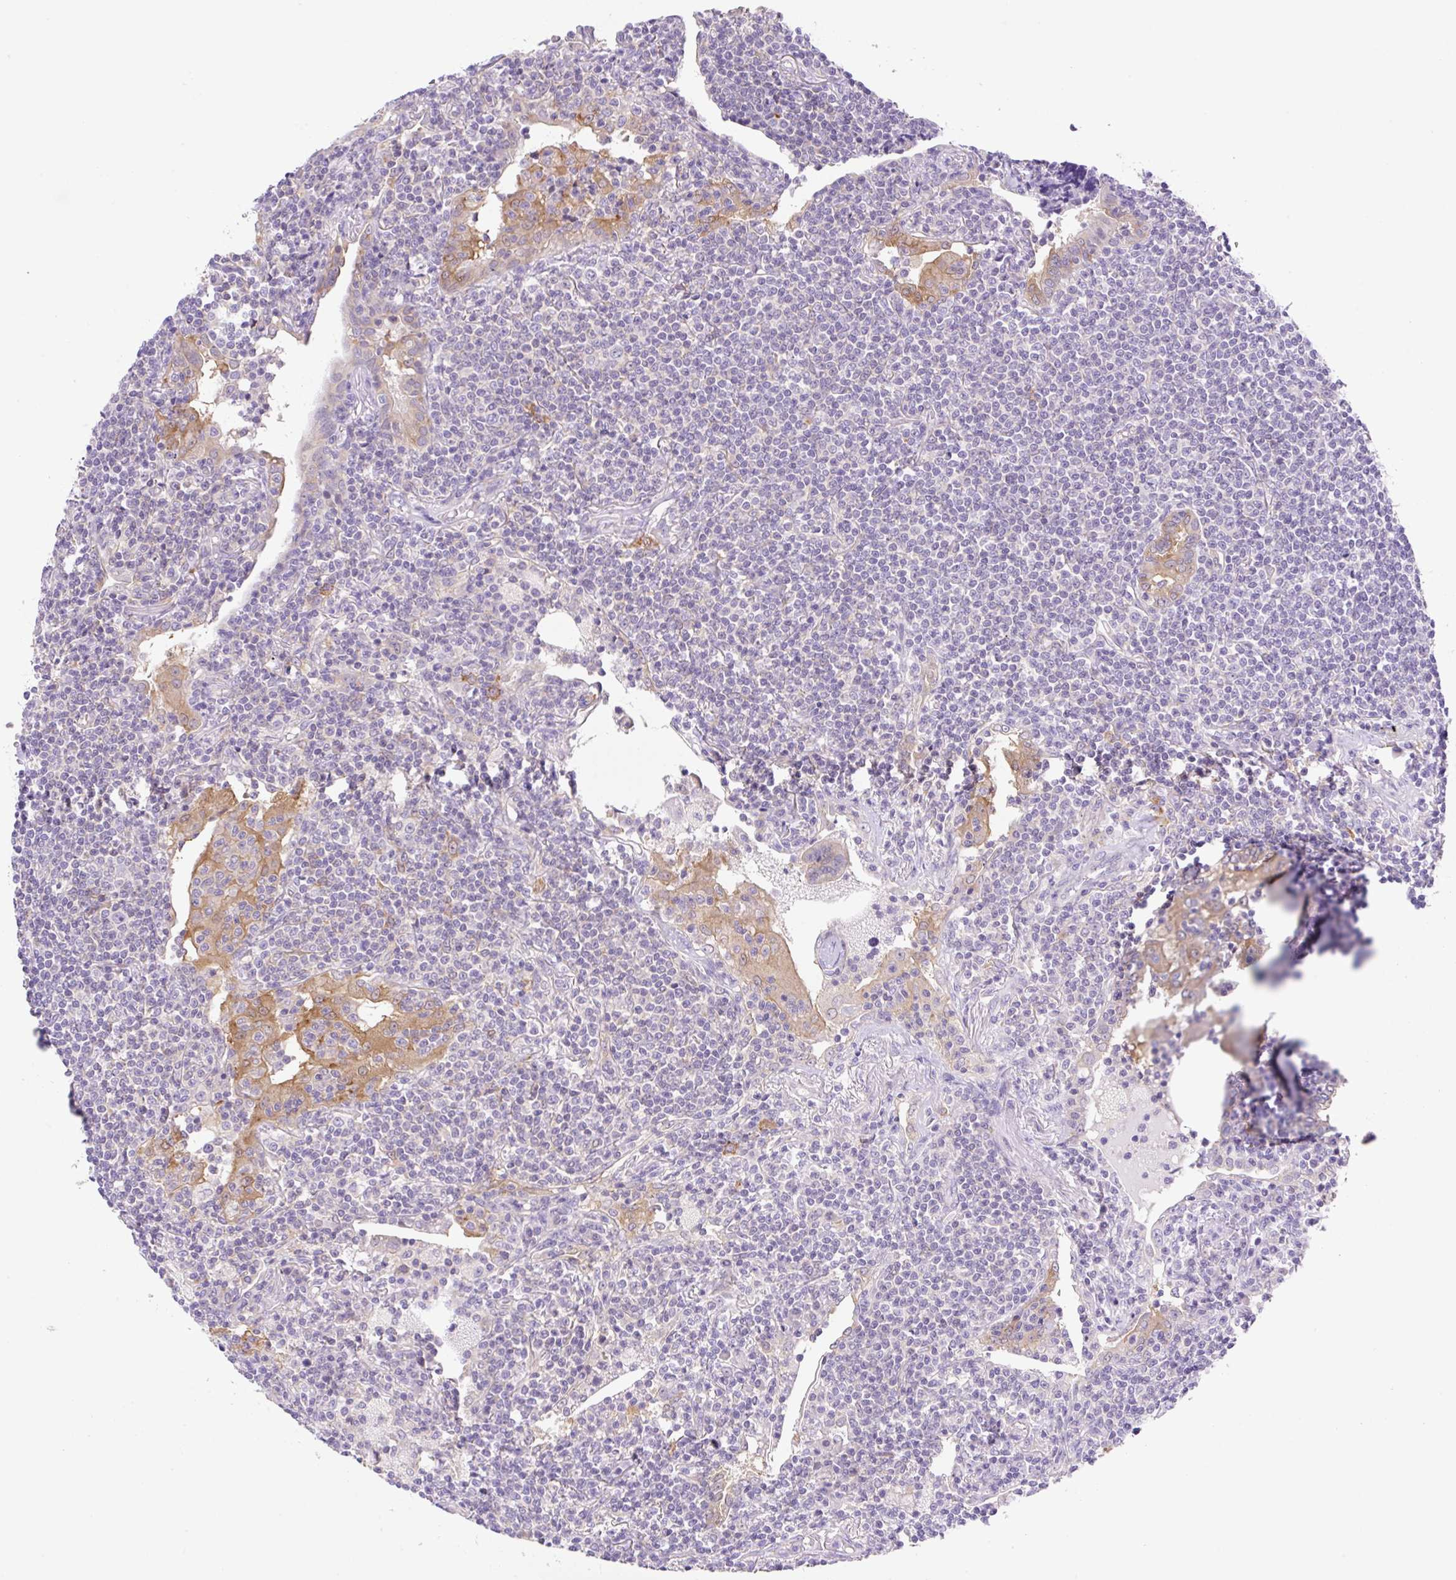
{"staining": {"intensity": "negative", "quantity": "none", "location": "none"}, "tissue": "lymphoma", "cell_type": "Tumor cells", "image_type": "cancer", "snomed": [{"axis": "morphology", "description": "Malignant lymphoma, non-Hodgkin's type, Low grade"}, {"axis": "topography", "description": "Lung"}], "caption": "Tumor cells are negative for protein expression in human lymphoma.", "gene": "CAMK2B", "patient": {"sex": "female", "age": 71}}